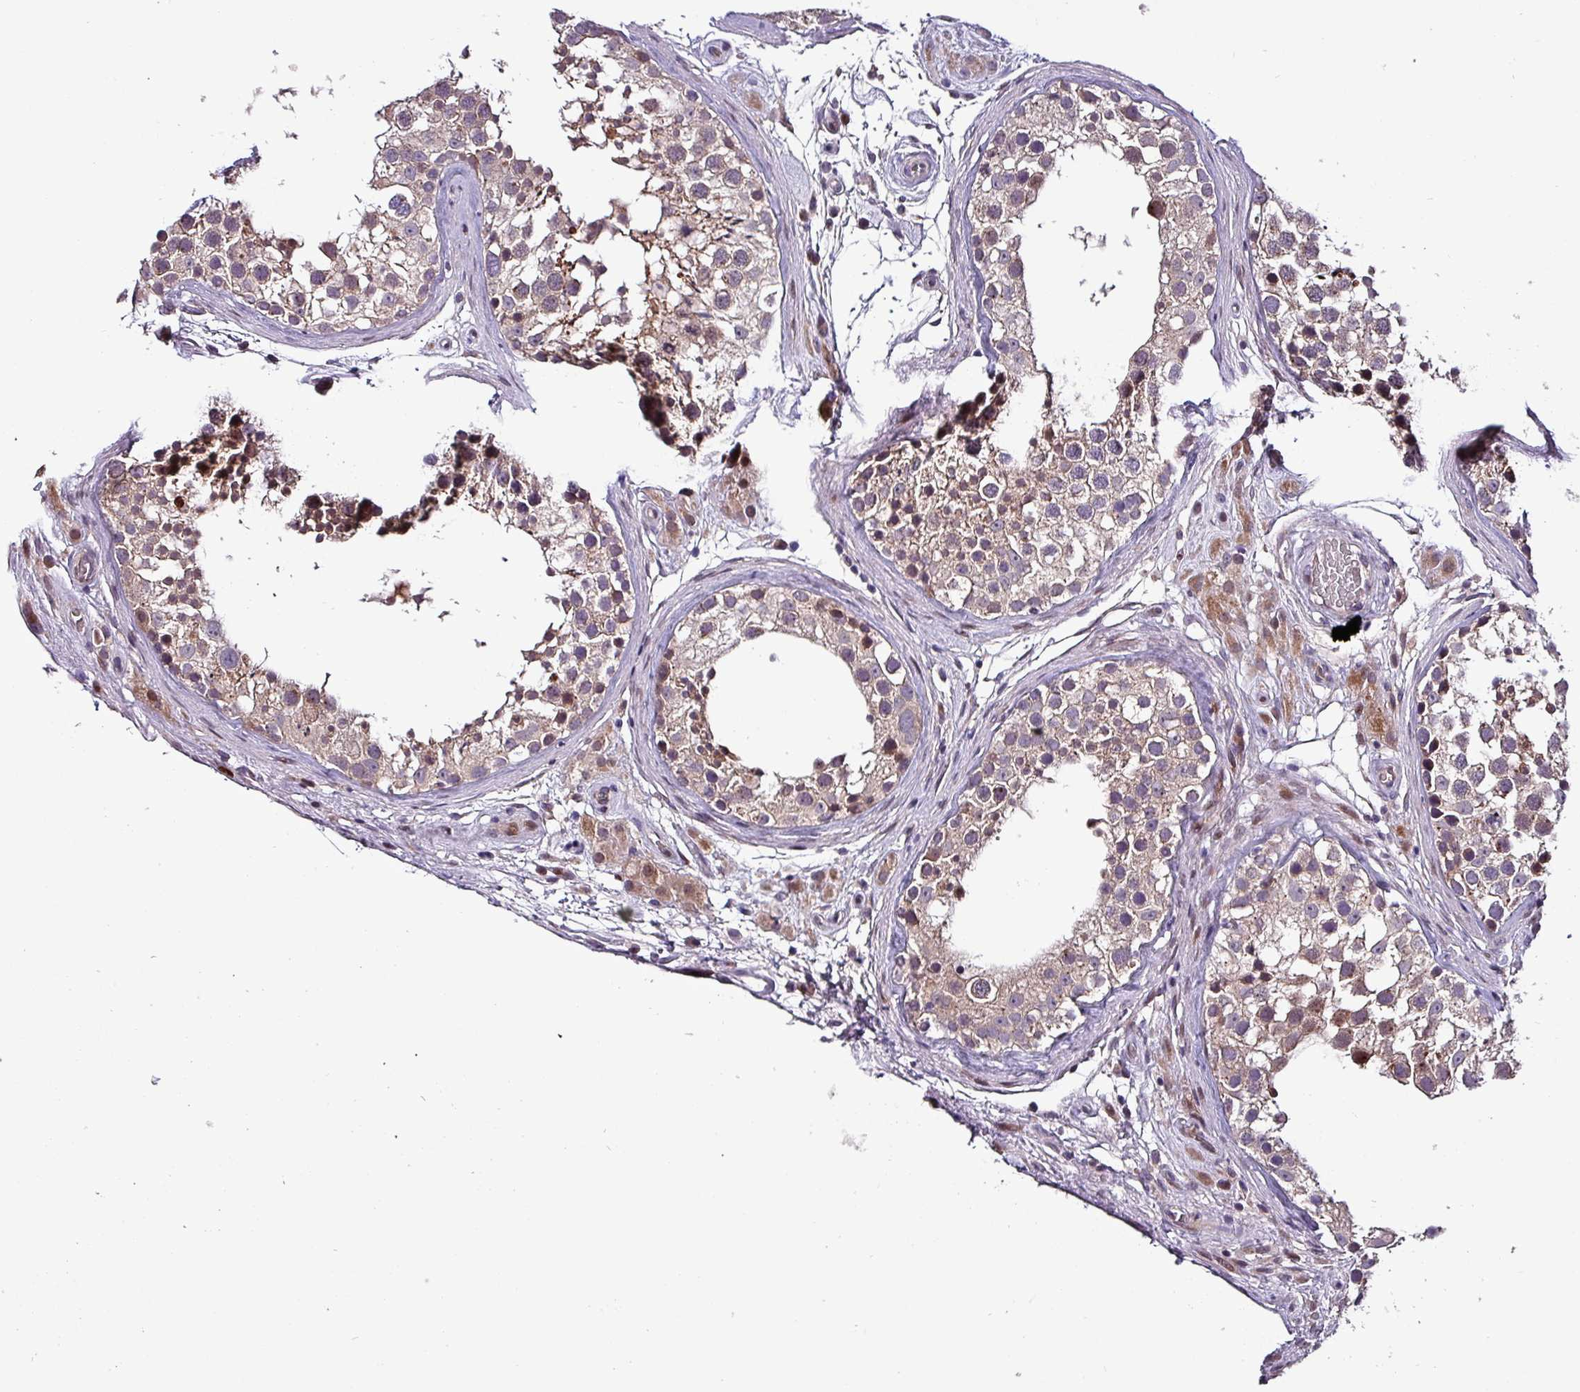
{"staining": {"intensity": "moderate", "quantity": "<25%", "location": "cytoplasmic/membranous,nuclear"}, "tissue": "testis", "cell_type": "Cells in seminiferous ducts", "image_type": "normal", "snomed": [{"axis": "morphology", "description": "Normal tissue, NOS"}, {"axis": "topography", "description": "Testis"}], "caption": "A photomicrograph showing moderate cytoplasmic/membranous,nuclear expression in approximately <25% of cells in seminiferous ducts in unremarkable testis, as visualized by brown immunohistochemical staining.", "gene": "GRAPL", "patient": {"sex": "male", "age": 46}}